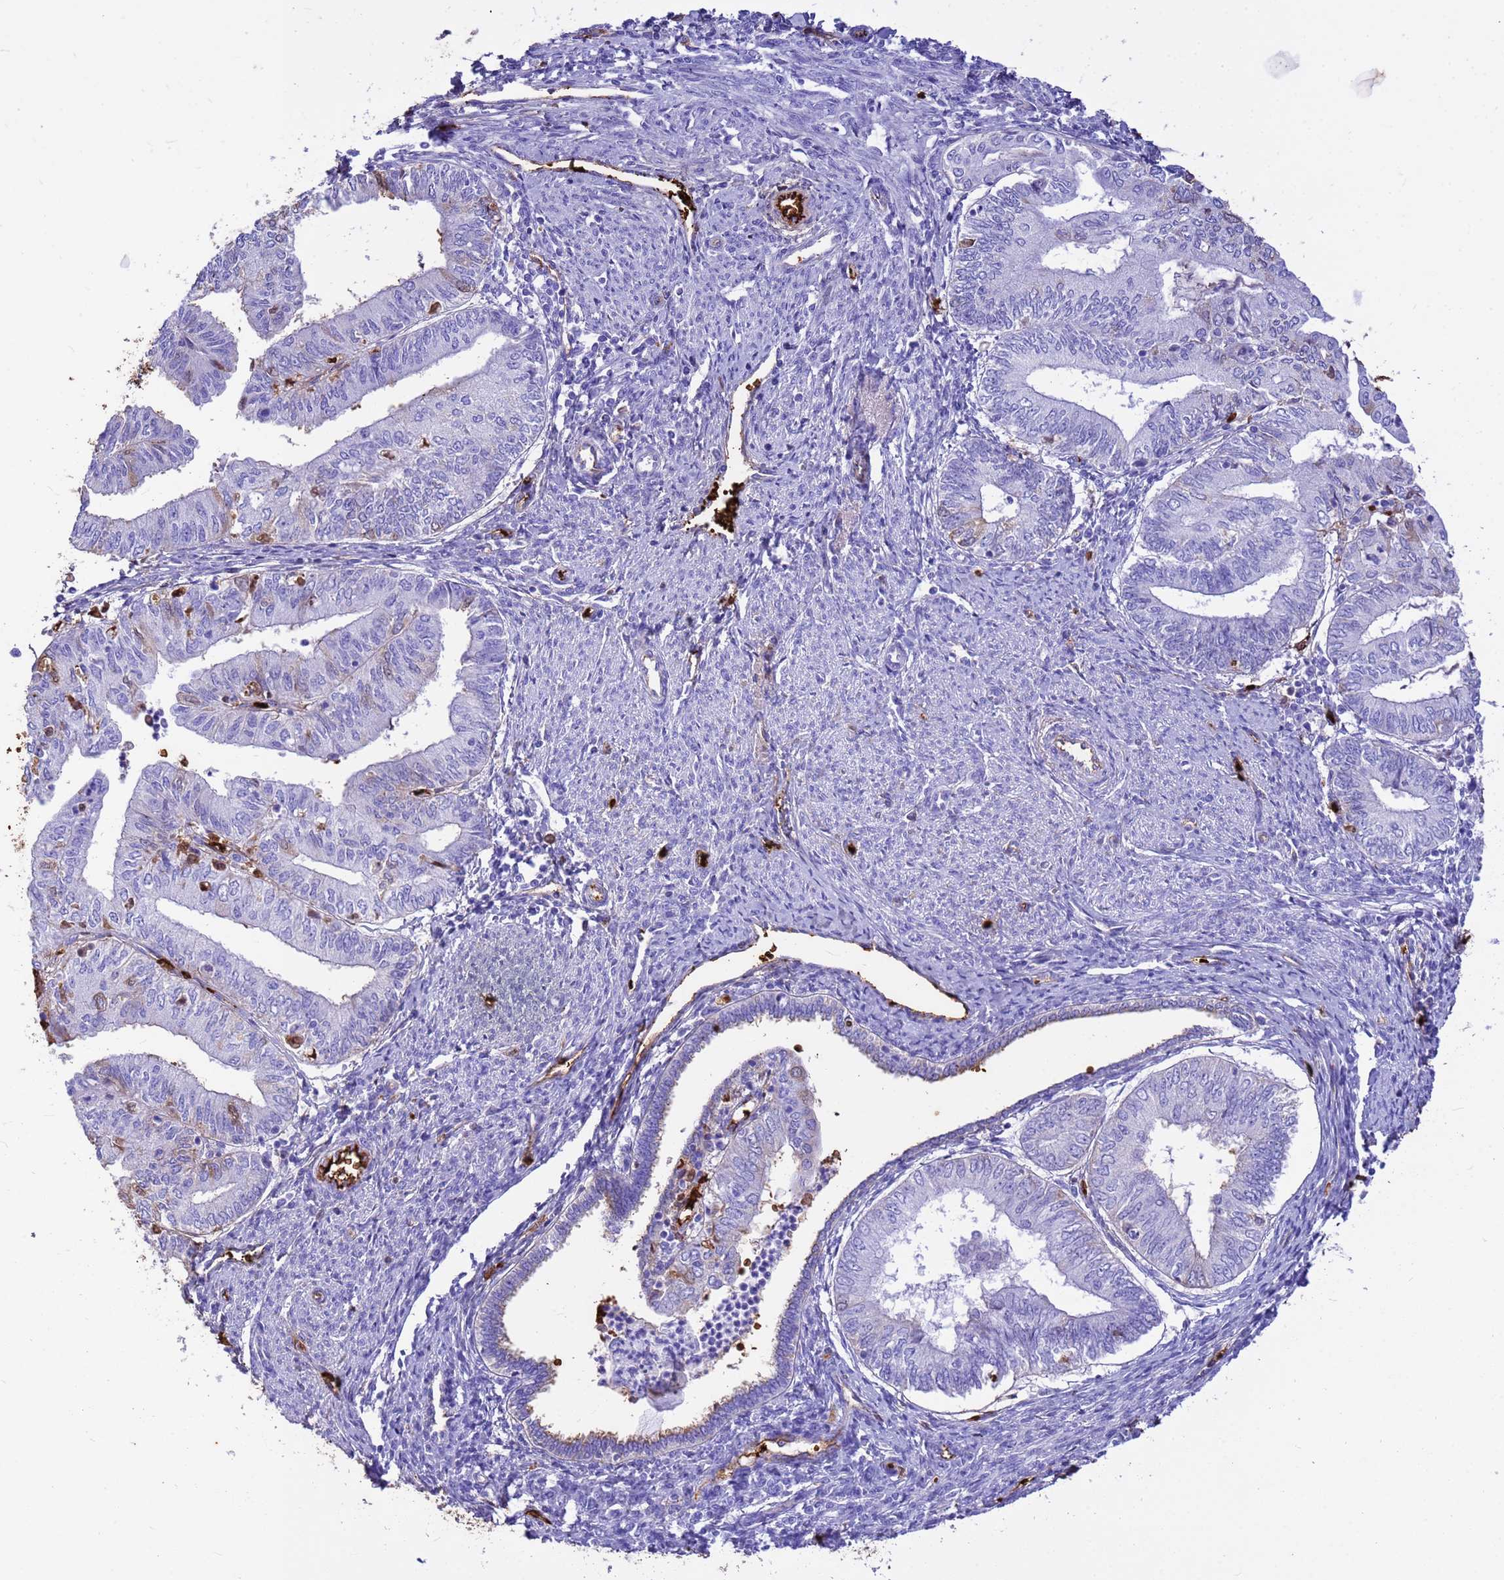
{"staining": {"intensity": "negative", "quantity": "none", "location": "none"}, "tissue": "endometrial cancer", "cell_type": "Tumor cells", "image_type": "cancer", "snomed": [{"axis": "morphology", "description": "Adenocarcinoma, NOS"}, {"axis": "topography", "description": "Endometrium"}], "caption": "DAB (3,3'-diaminobenzidine) immunohistochemical staining of human endometrial cancer (adenocarcinoma) shows no significant expression in tumor cells.", "gene": "HBA2", "patient": {"sex": "female", "age": 66}}